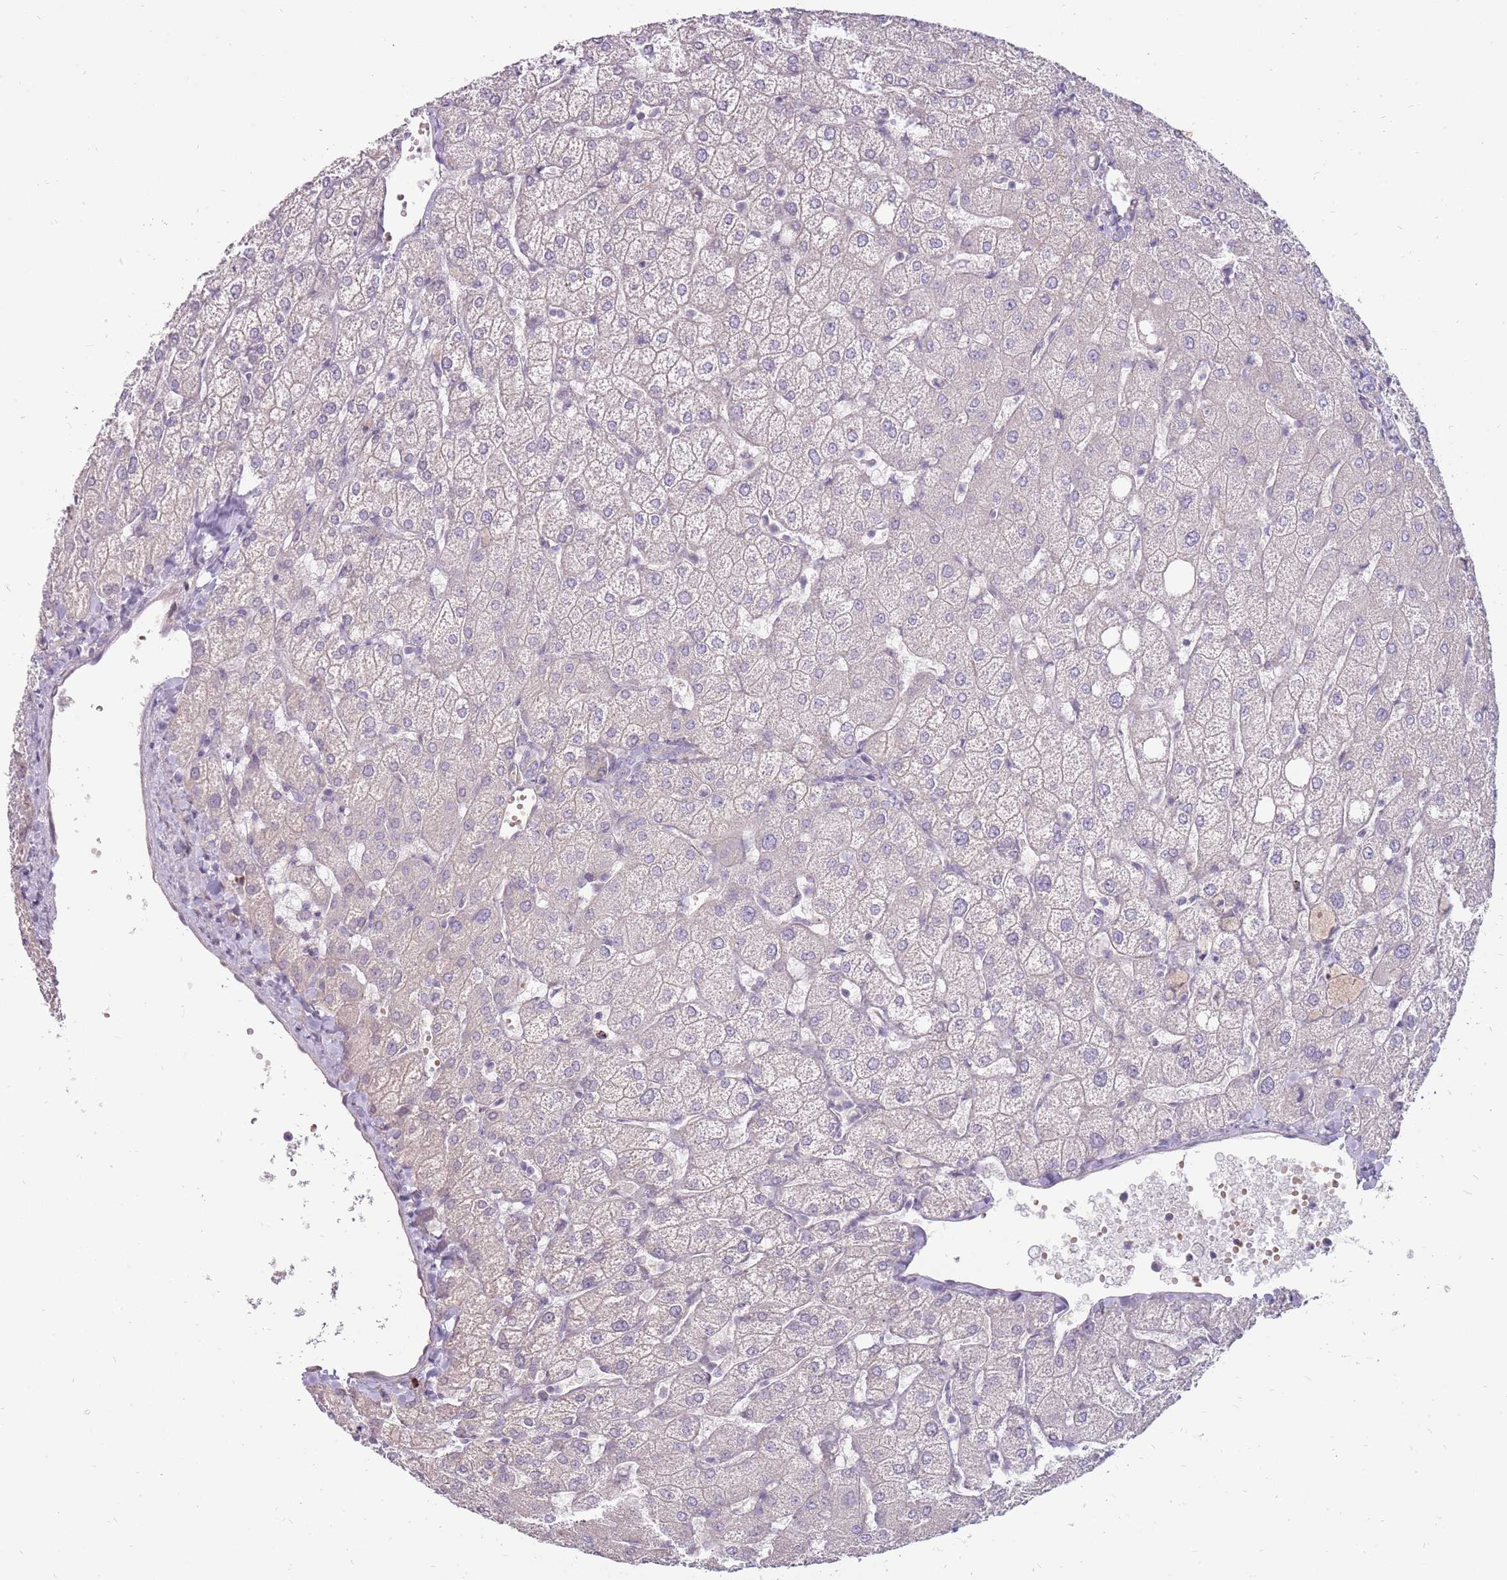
{"staining": {"intensity": "negative", "quantity": "none", "location": "none"}, "tissue": "liver", "cell_type": "Cholangiocytes", "image_type": "normal", "snomed": [{"axis": "morphology", "description": "Normal tissue, NOS"}, {"axis": "topography", "description": "Liver"}], "caption": "Cholangiocytes show no significant protein positivity in unremarkable liver.", "gene": "MCUB", "patient": {"sex": "female", "age": 54}}